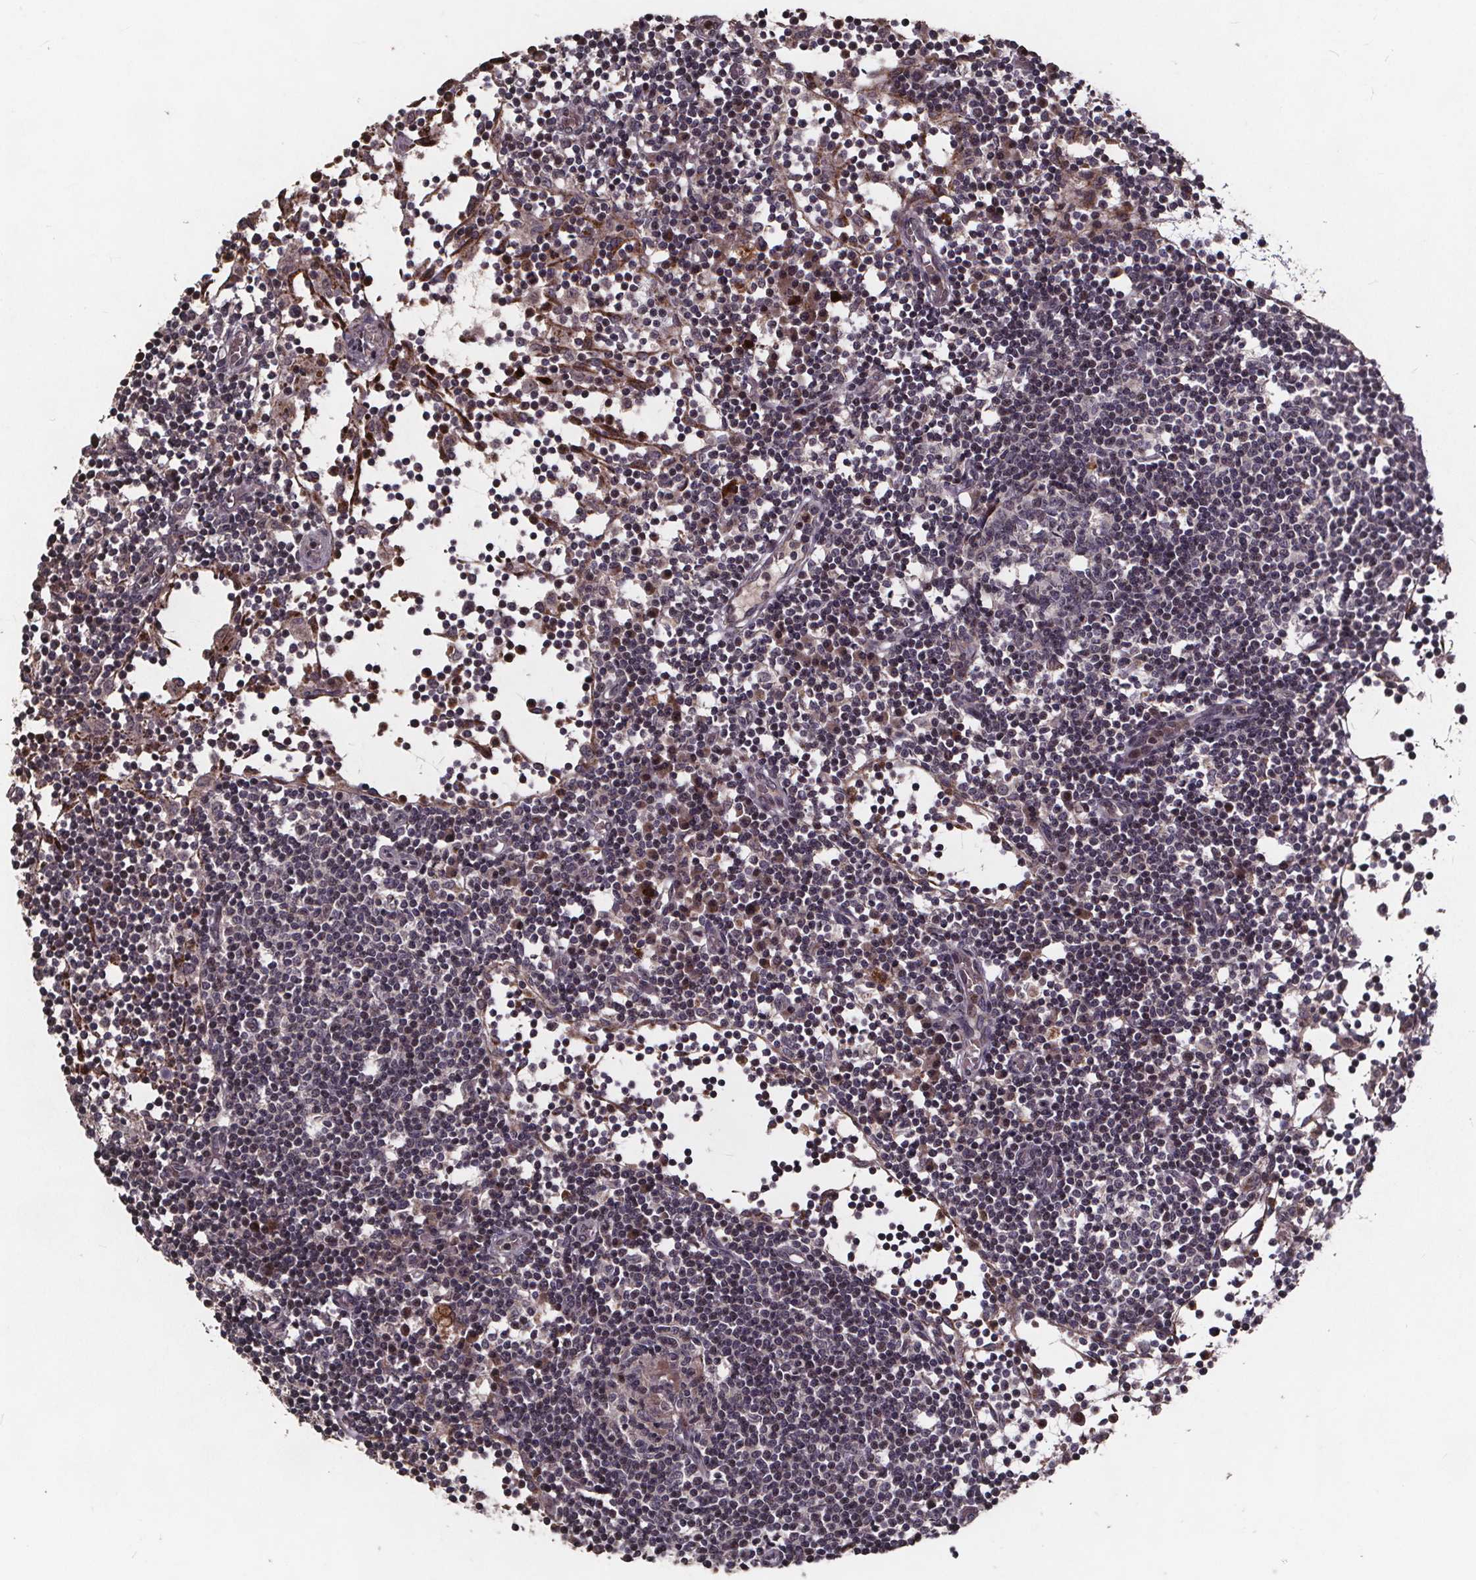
{"staining": {"intensity": "negative", "quantity": "none", "location": "none"}, "tissue": "lymph node", "cell_type": "Germinal center cells", "image_type": "normal", "snomed": [{"axis": "morphology", "description": "Normal tissue, NOS"}, {"axis": "topography", "description": "Lymph node"}], "caption": "High power microscopy photomicrograph of an immunohistochemistry micrograph of unremarkable lymph node, revealing no significant expression in germinal center cells.", "gene": "GPX3", "patient": {"sex": "female", "age": 72}}